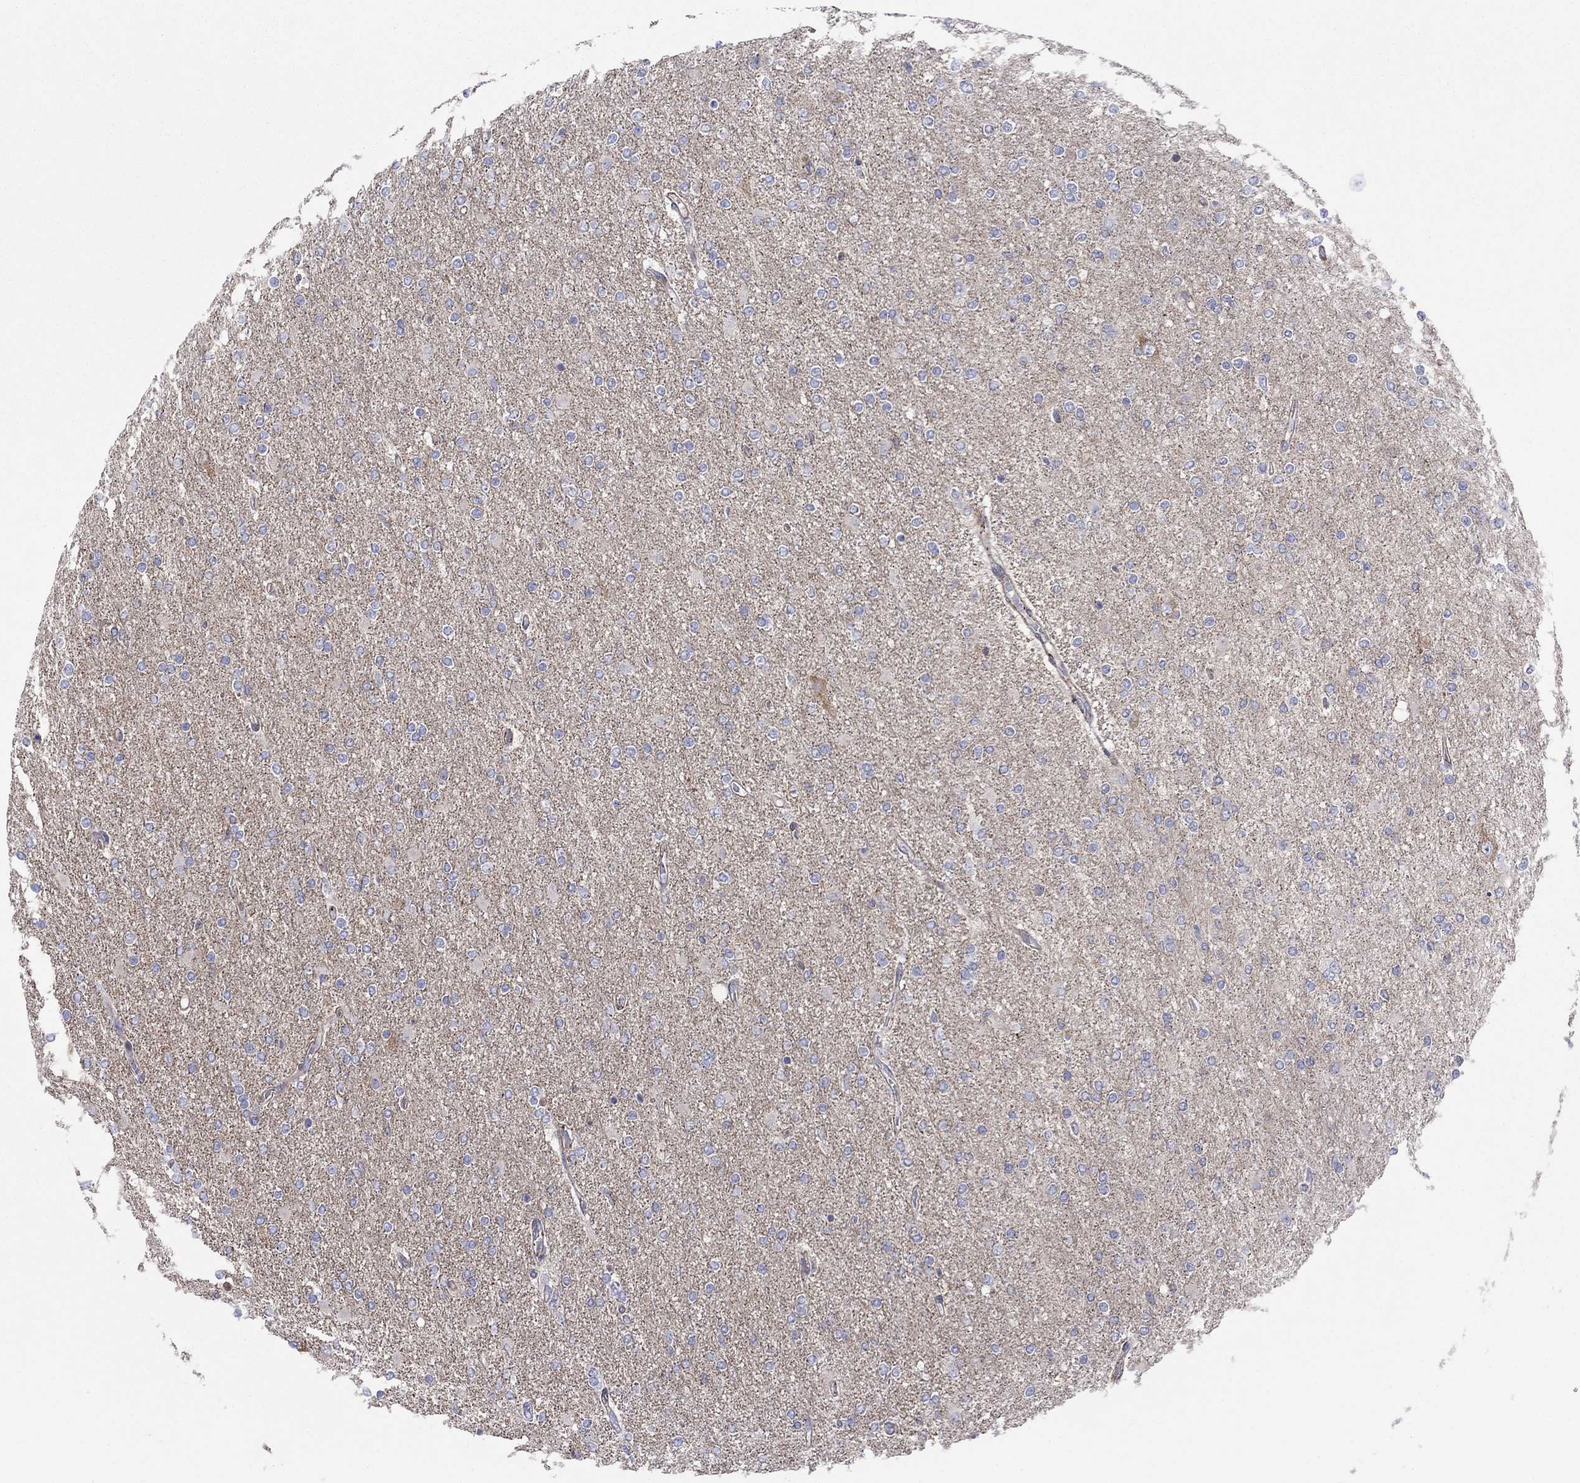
{"staining": {"intensity": "negative", "quantity": "none", "location": "none"}, "tissue": "glioma", "cell_type": "Tumor cells", "image_type": "cancer", "snomed": [{"axis": "morphology", "description": "Glioma, malignant, High grade"}, {"axis": "topography", "description": "Cerebral cortex"}], "caption": "An IHC micrograph of glioma is shown. There is no staining in tumor cells of glioma.", "gene": "PAG1", "patient": {"sex": "male", "age": 70}}